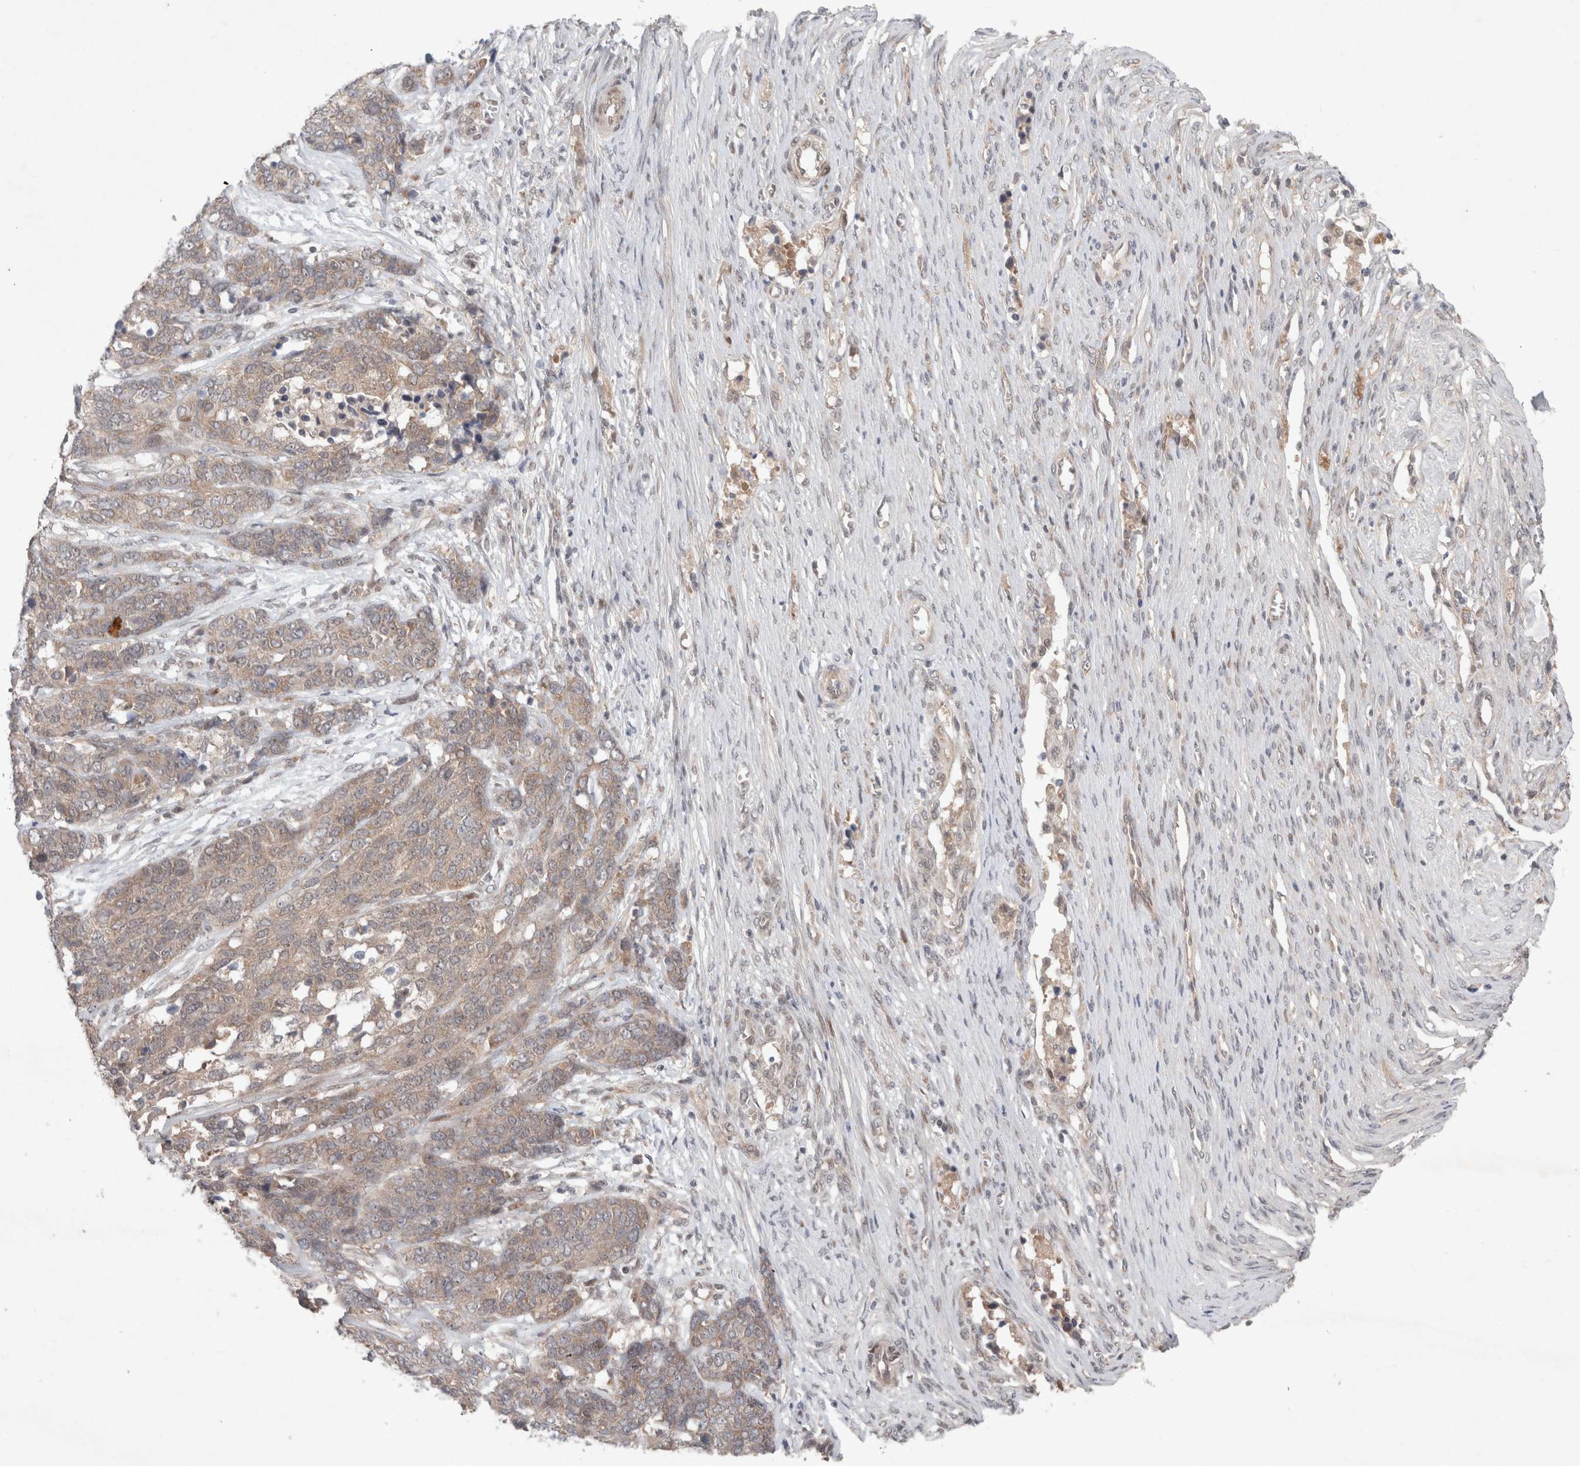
{"staining": {"intensity": "weak", "quantity": ">75%", "location": "cytoplasmic/membranous"}, "tissue": "ovarian cancer", "cell_type": "Tumor cells", "image_type": "cancer", "snomed": [{"axis": "morphology", "description": "Cystadenocarcinoma, serous, NOS"}, {"axis": "topography", "description": "Ovary"}], "caption": "An image of human ovarian serous cystadenocarcinoma stained for a protein reveals weak cytoplasmic/membranous brown staining in tumor cells.", "gene": "RASAL2", "patient": {"sex": "female", "age": 44}}